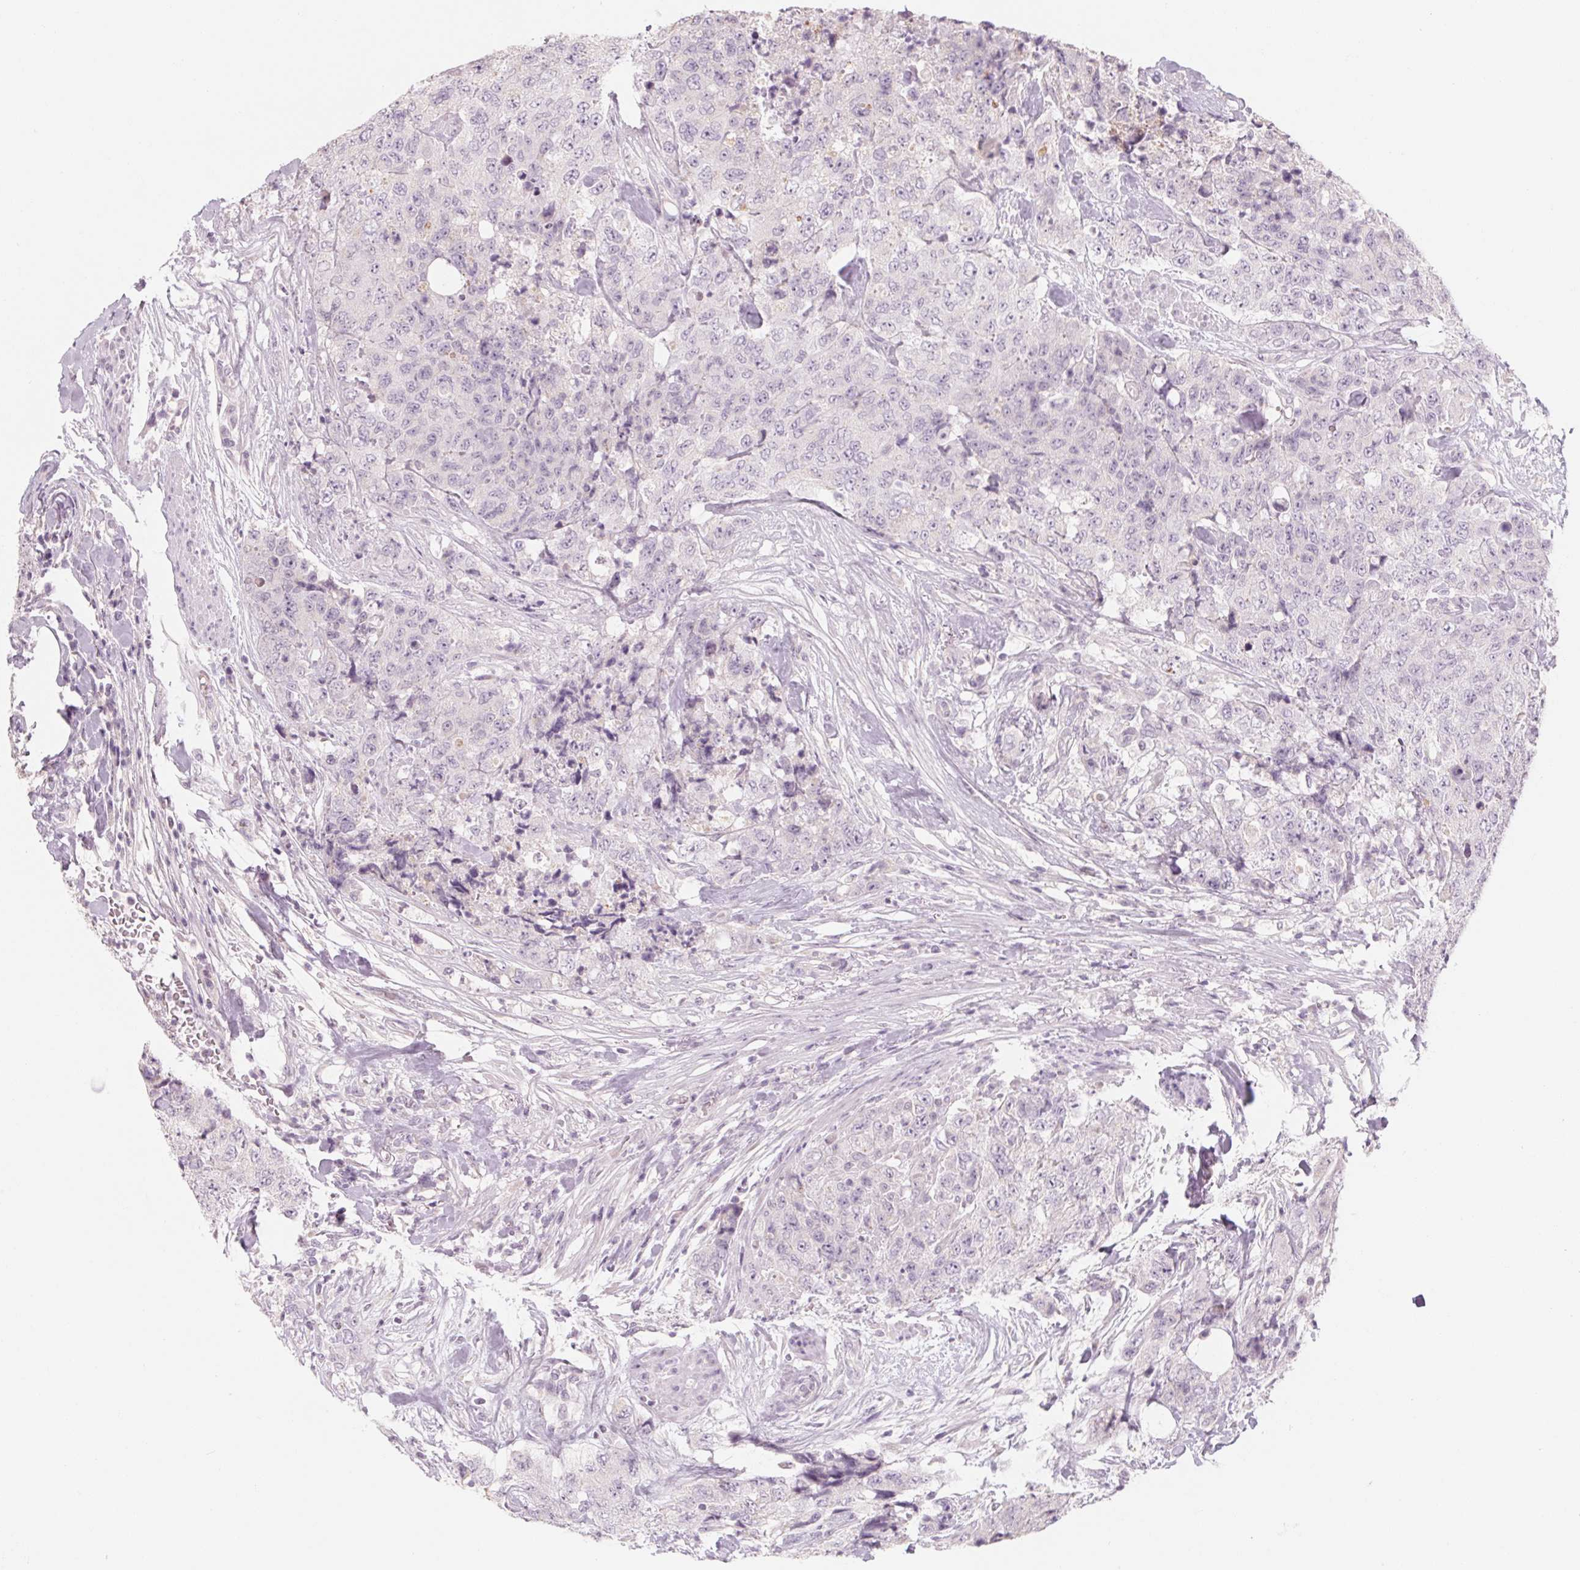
{"staining": {"intensity": "negative", "quantity": "none", "location": "none"}, "tissue": "urothelial cancer", "cell_type": "Tumor cells", "image_type": "cancer", "snomed": [{"axis": "morphology", "description": "Urothelial carcinoma, High grade"}, {"axis": "topography", "description": "Urinary bladder"}], "caption": "High-grade urothelial carcinoma was stained to show a protein in brown. There is no significant staining in tumor cells.", "gene": "POU1F1", "patient": {"sex": "female", "age": 78}}